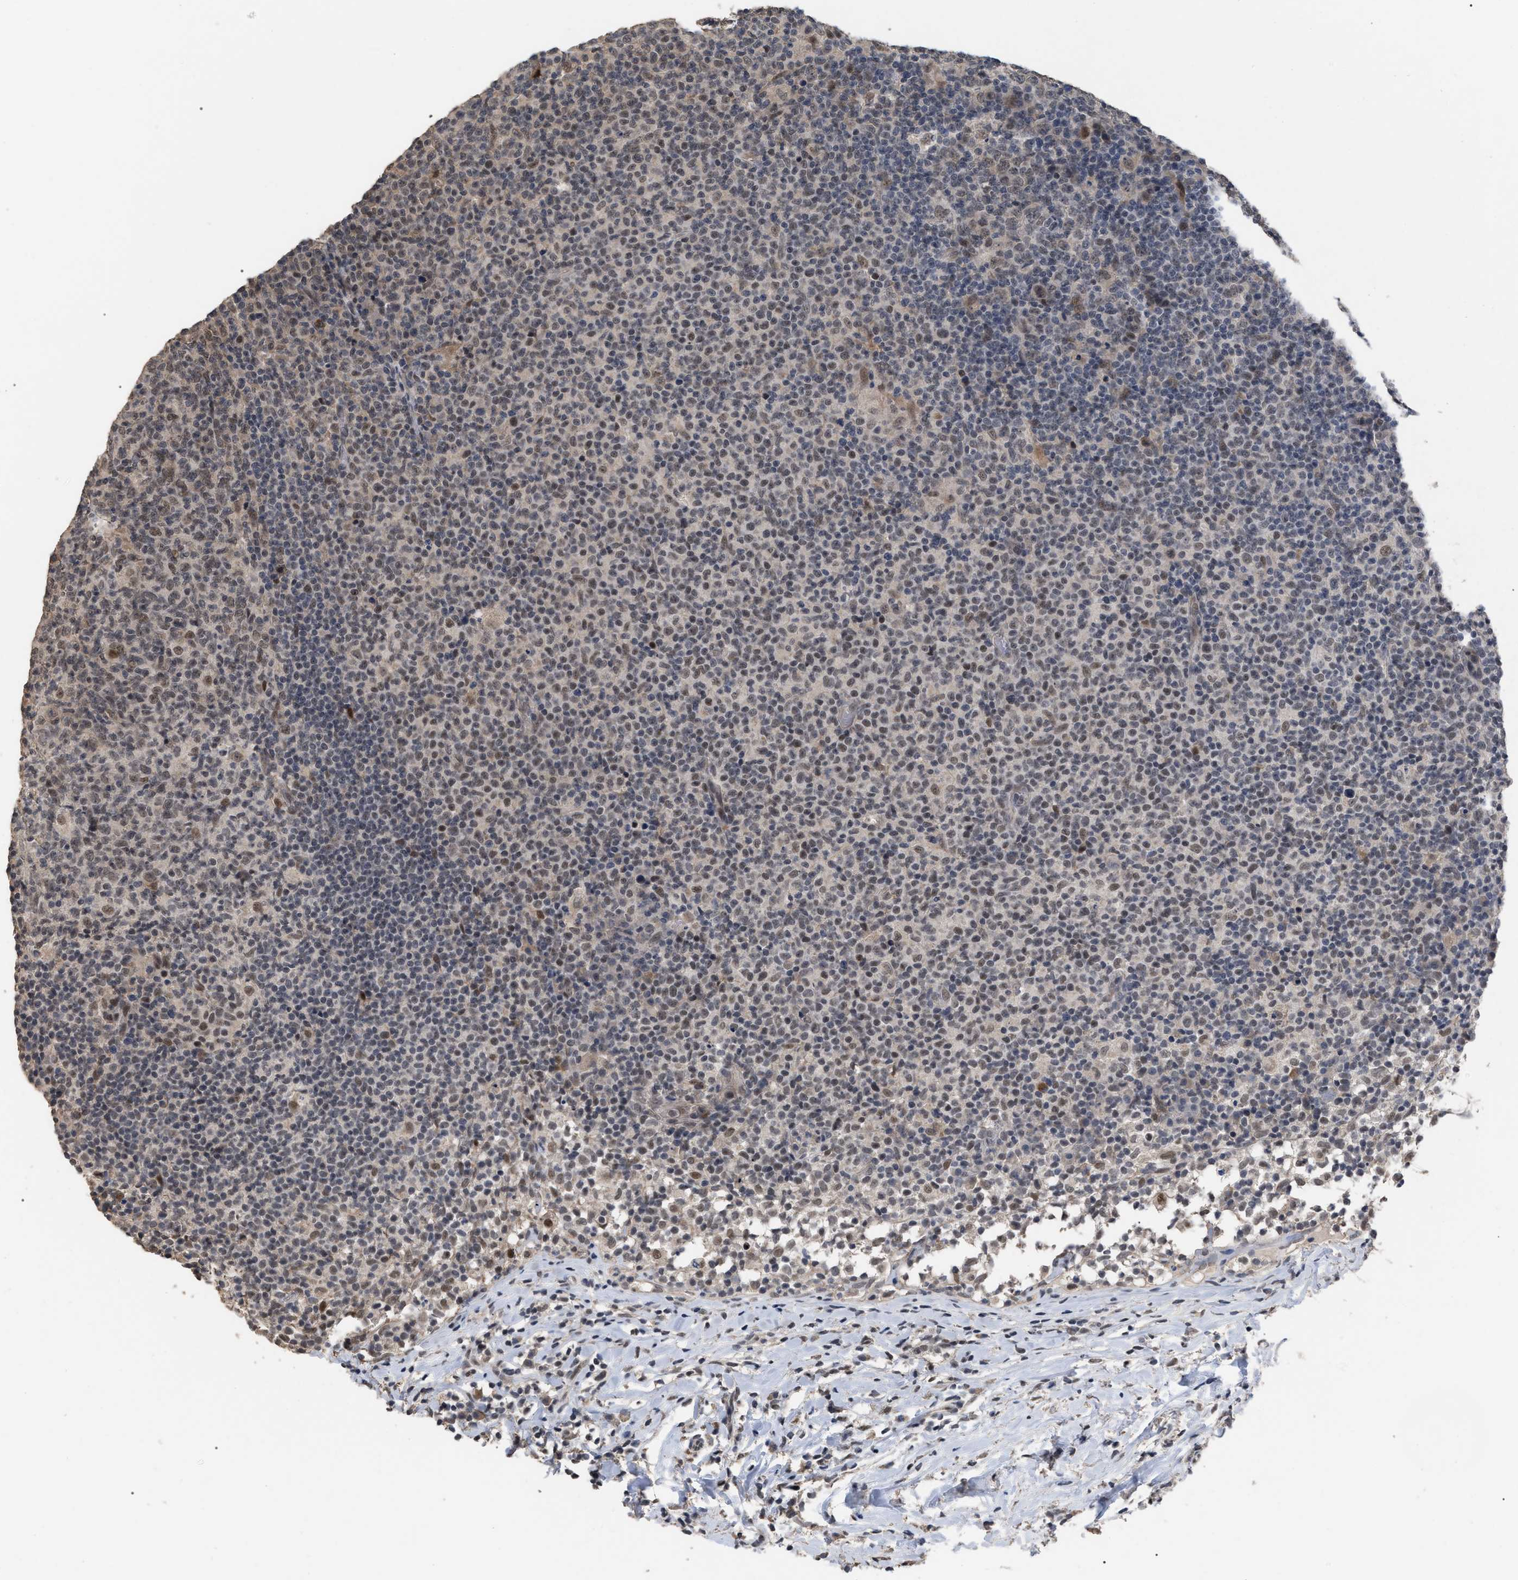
{"staining": {"intensity": "weak", "quantity": ">75%", "location": "nuclear"}, "tissue": "lymph node", "cell_type": "Germinal center cells", "image_type": "normal", "snomed": [{"axis": "morphology", "description": "Normal tissue, NOS"}, {"axis": "morphology", "description": "Inflammation, NOS"}, {"axis": "topography", "description": "Lymph node"}], "caption": "Immunohistochemical staining of unremarkable human lymph node shows low levels of weak nuclear positivity in approximately >75% of germinal center cells.", "gene": "JAZF1", "patient": {"sex": "male", "age": 55}}